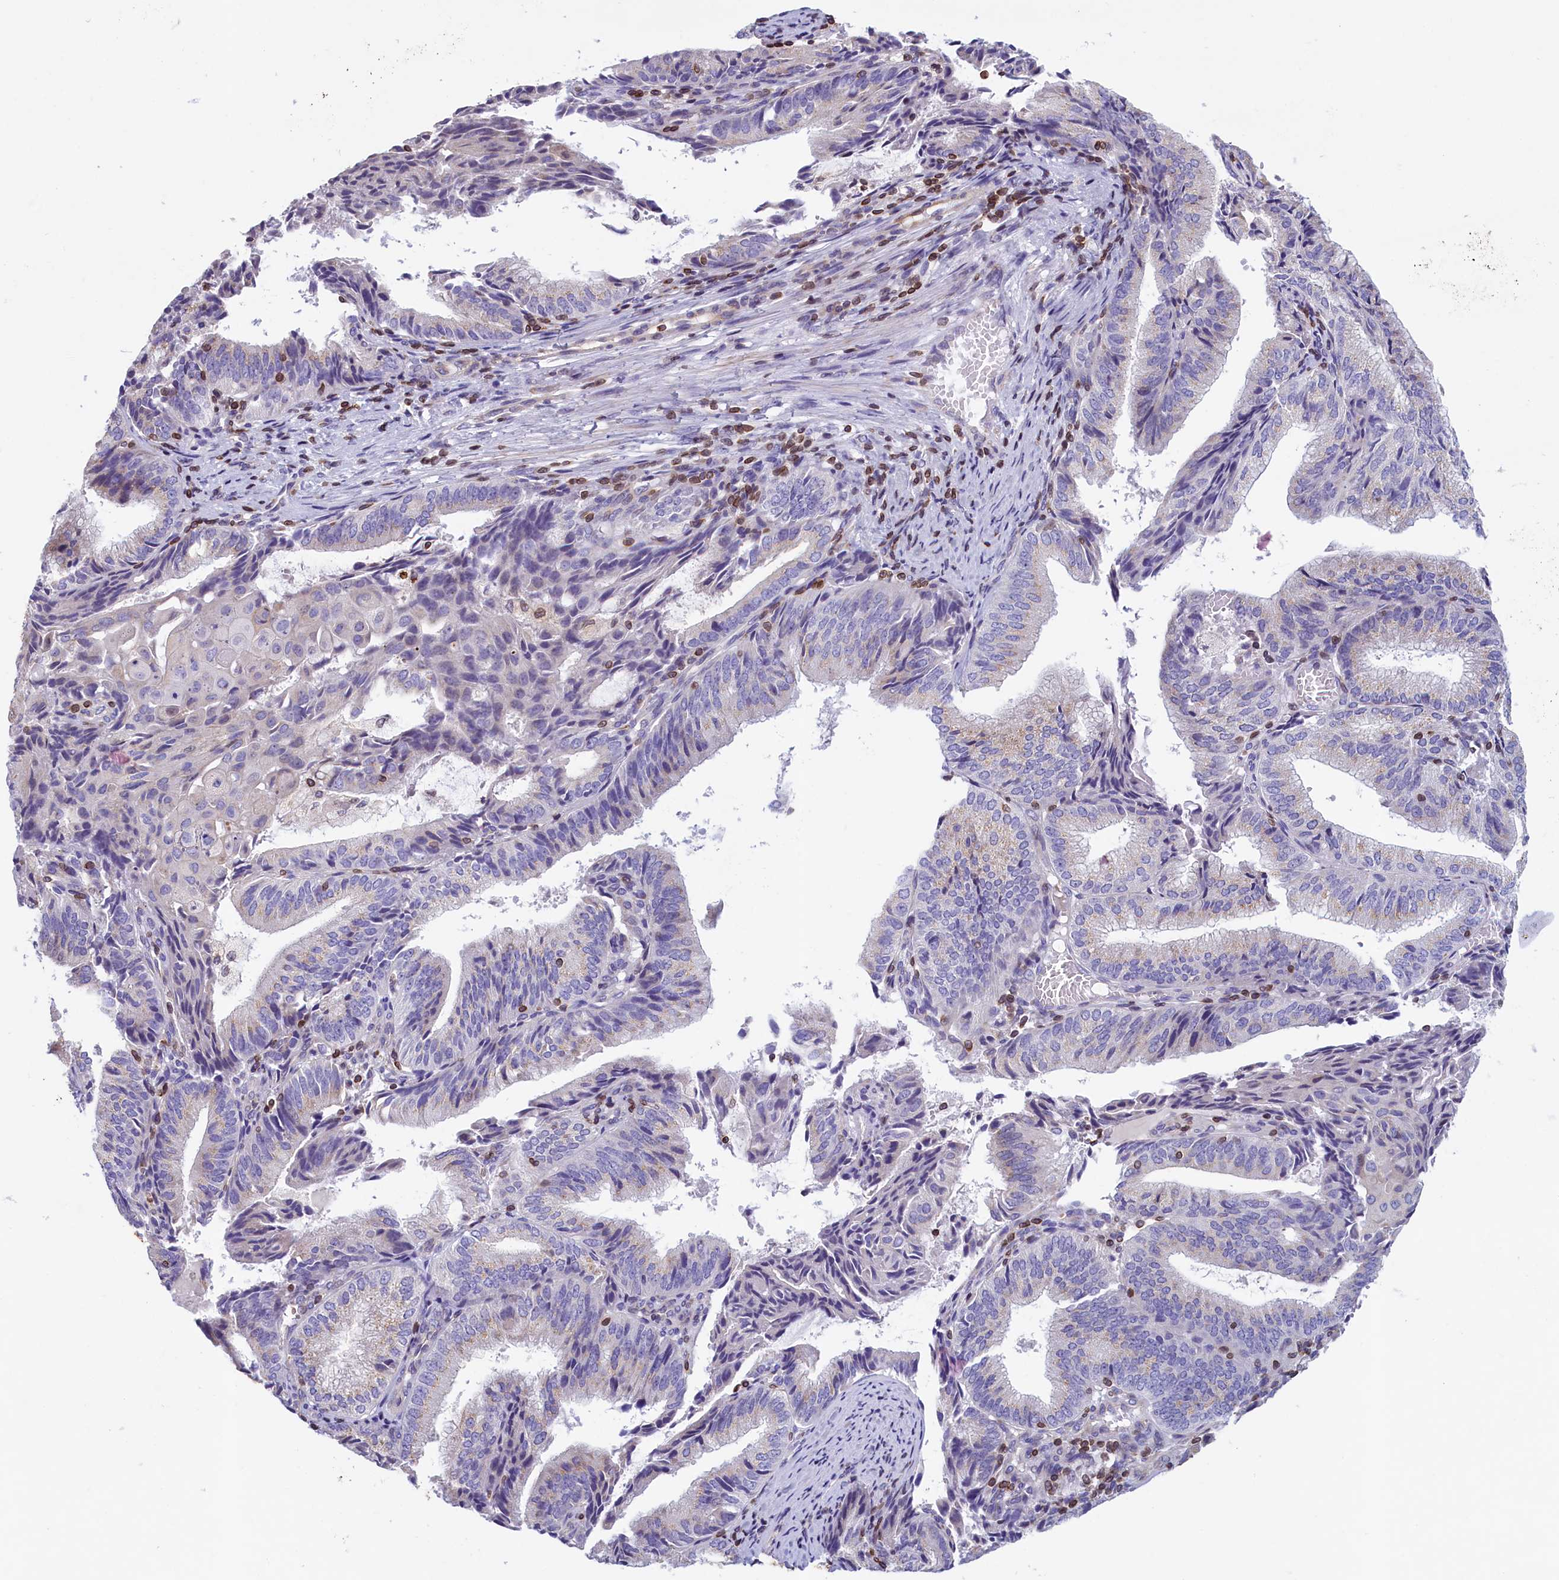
{"staining": {"intensity": "negative", "quantity": "none", "location": "none"}, "tissue": "endometrial cancer", "cell_type": "Tumor cells", "image_type": "cancer", "snomed": [{"axis": "morphology", "description": "Adenocarcinoma, NOS"}, {"axis": "topography", "description": "Endometrium"}], "caption": "There is no significant staining in tumor cells of endometrial cancer (adenocarcinoma).", "gene": "TRAF3IP3", "patient": {"sex": "female", "age": 49}}